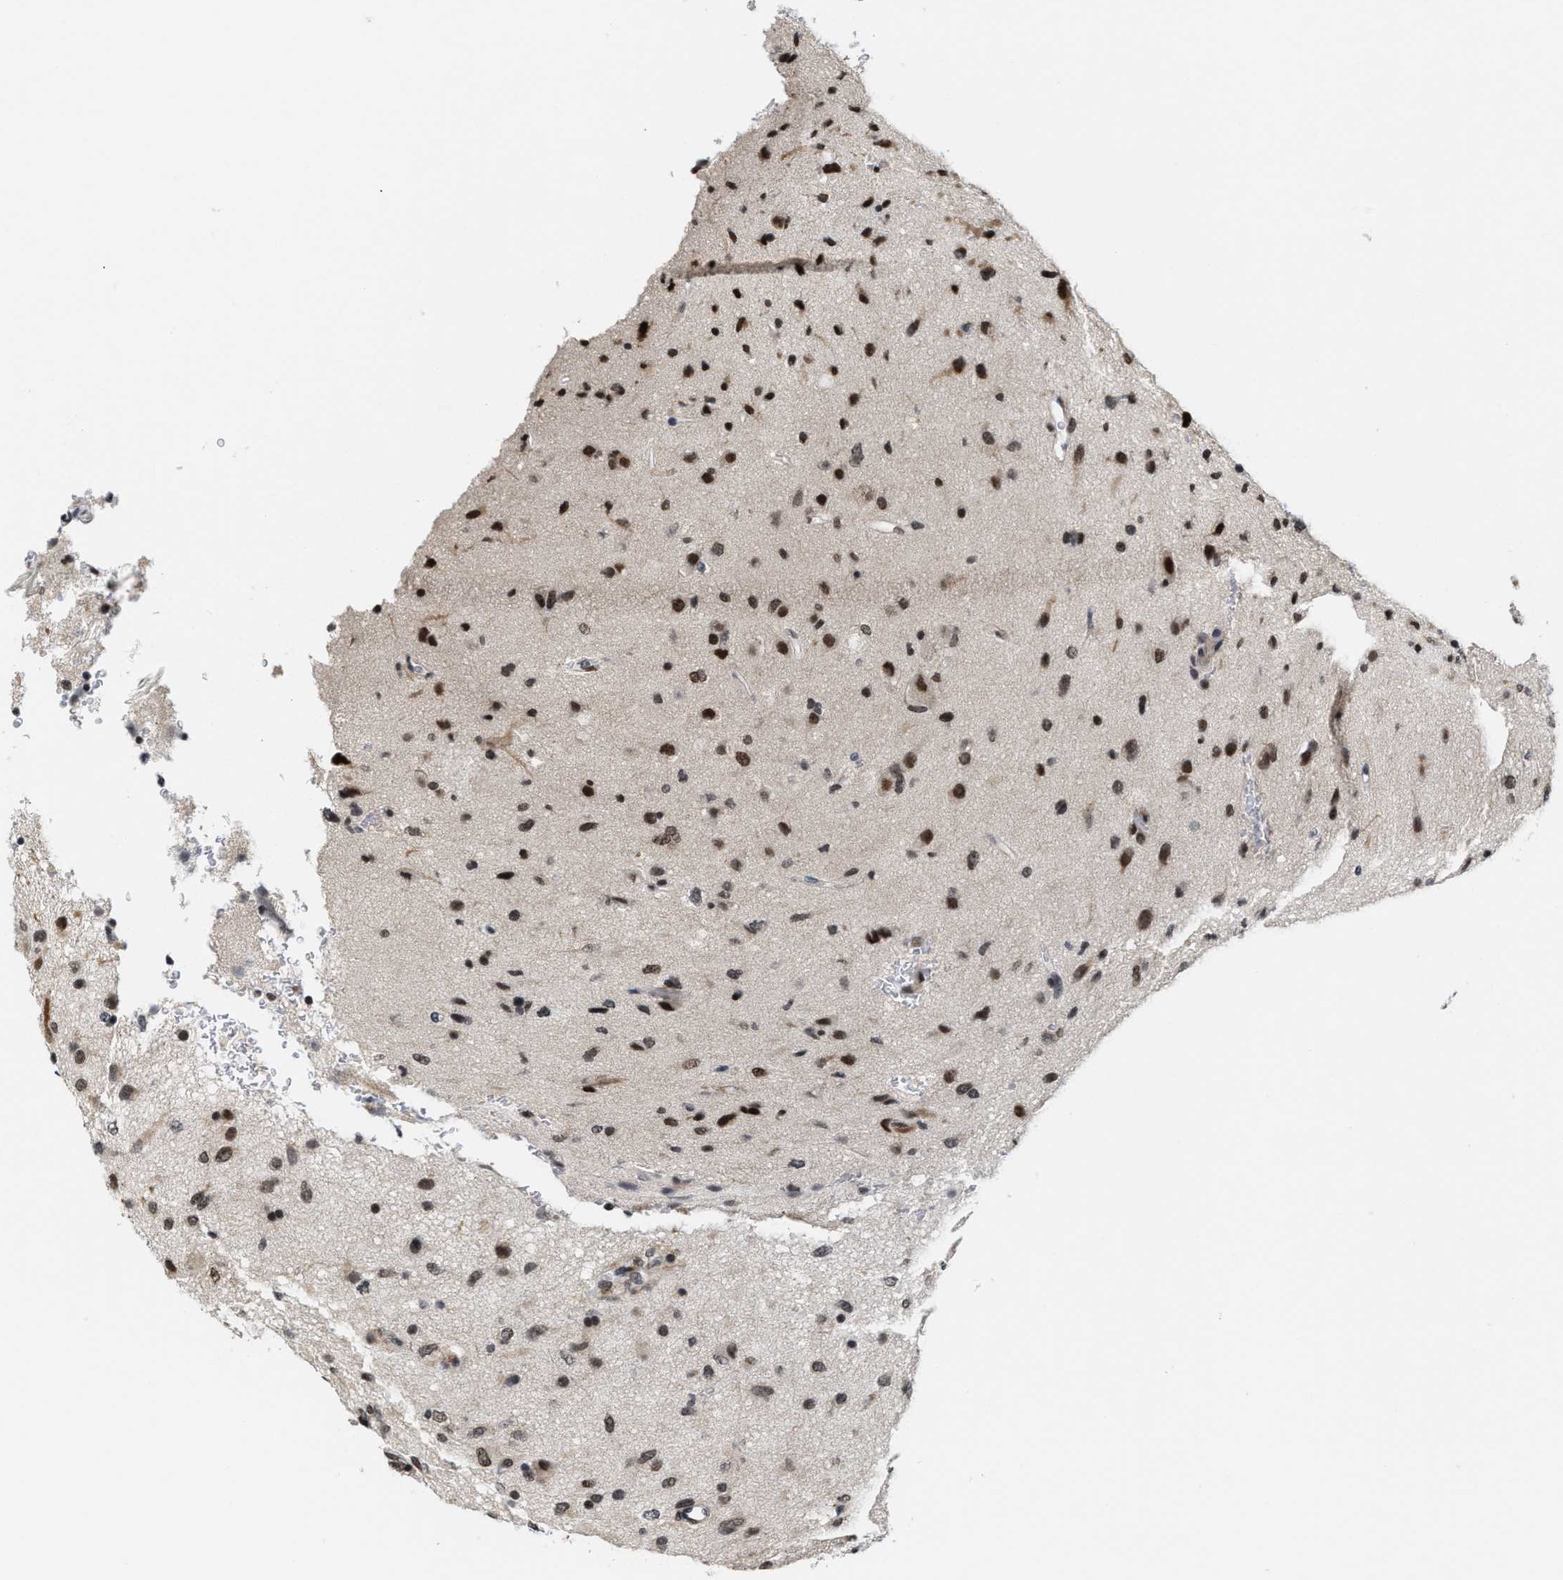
{"staining": {"intensity": "strong", "quantity": ">75%", "location": "nuclear"}, "tissue": "glioma", "cell_type": "Tumor cells", "image_type": "cancer", "snomed": [{"axis": "morphology", "description": "Glioma, malignant, Low grade"}, {"axis": "topography", "description": "Brain"}], "caption": "This histopathology image reveals immunohistochemistry staining of glioma, with high strong nuclear expression in approximately >75% of tumor cells.", "gene": "ANKRD6", "patient": {"sex": "male", "age": 77}}